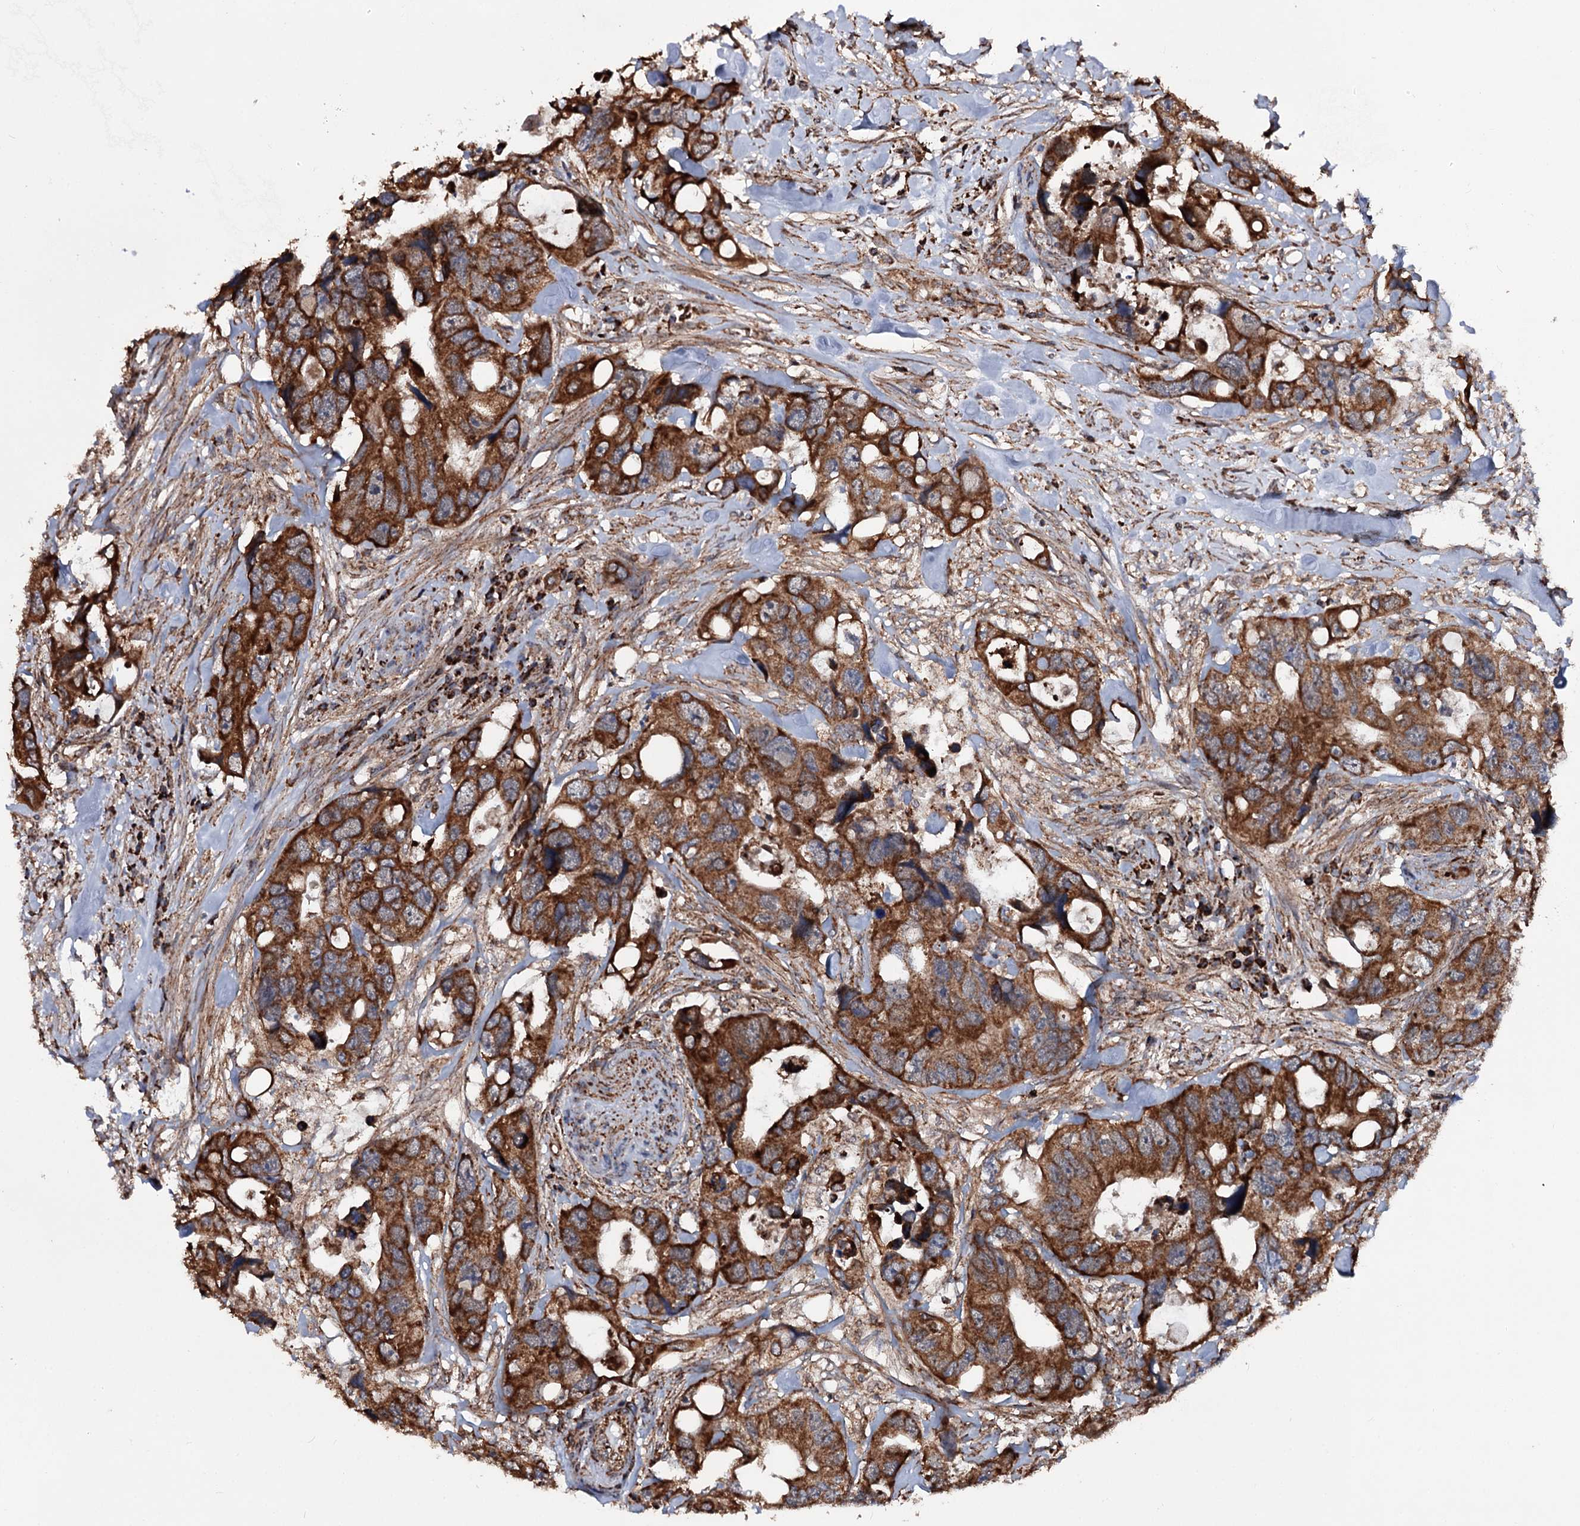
{"staining": {"intensity": "strong", "quantity": ">75%", "location": "cytoplasmic/membranous"}, "tissue": "colorectal cancer", "cell_type": "Tumor cells", "image_type": "cancer", "snomed": [{"axis": "morphology", "description": "Adenocarcinoma, NOS"}, {"axis": "topography", "description": "Rectum"}], "caption": "Brown immunohistochemical staining in colorectal adenocarcinoma reveals strong cytoplasmic/membranous expression in about >75% of tumor cells.", "gene": "FGFR1OP2", "patient": {"sex": "male", "age": 57}}